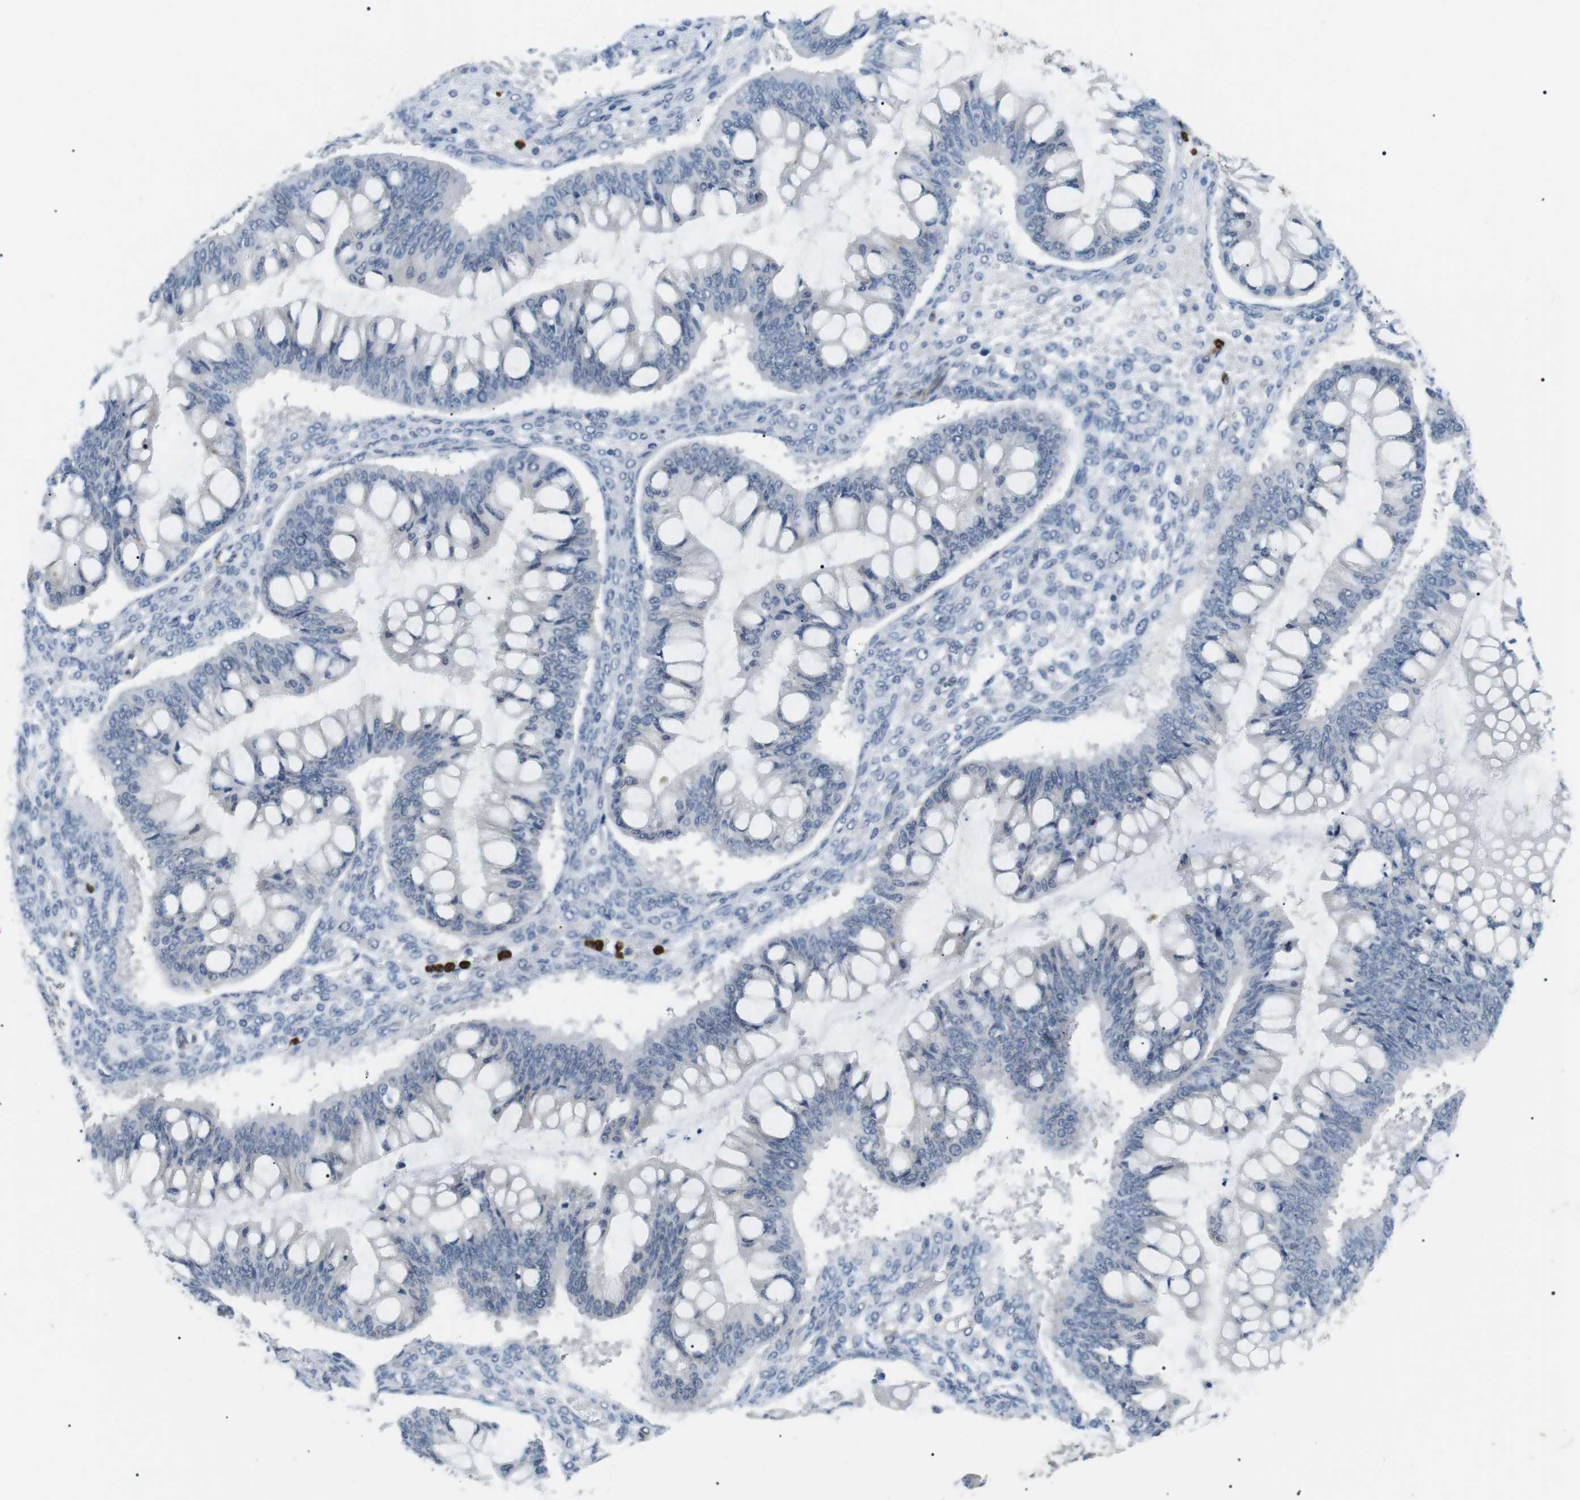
{"staining": {"intensity": "negative", "quantity": "none", "location": "none"}, "tissue": "ovarian cancer", "cell_type": "Tumor cells", "image_type": "cancer", "snomed": [{"axis": "morphology", "description": "Cystadenocarcinoma, mucinous, NOS"}, {"axis": "topography", "description": "Ovary"}], "caption": "This is a histopathology image of immunohistochemistry (IHC) staining of ovarian cancer, which shows no expression in tumor cells.", "gene": "GZMM", "patient": {"sex": "female", "age": 73}}